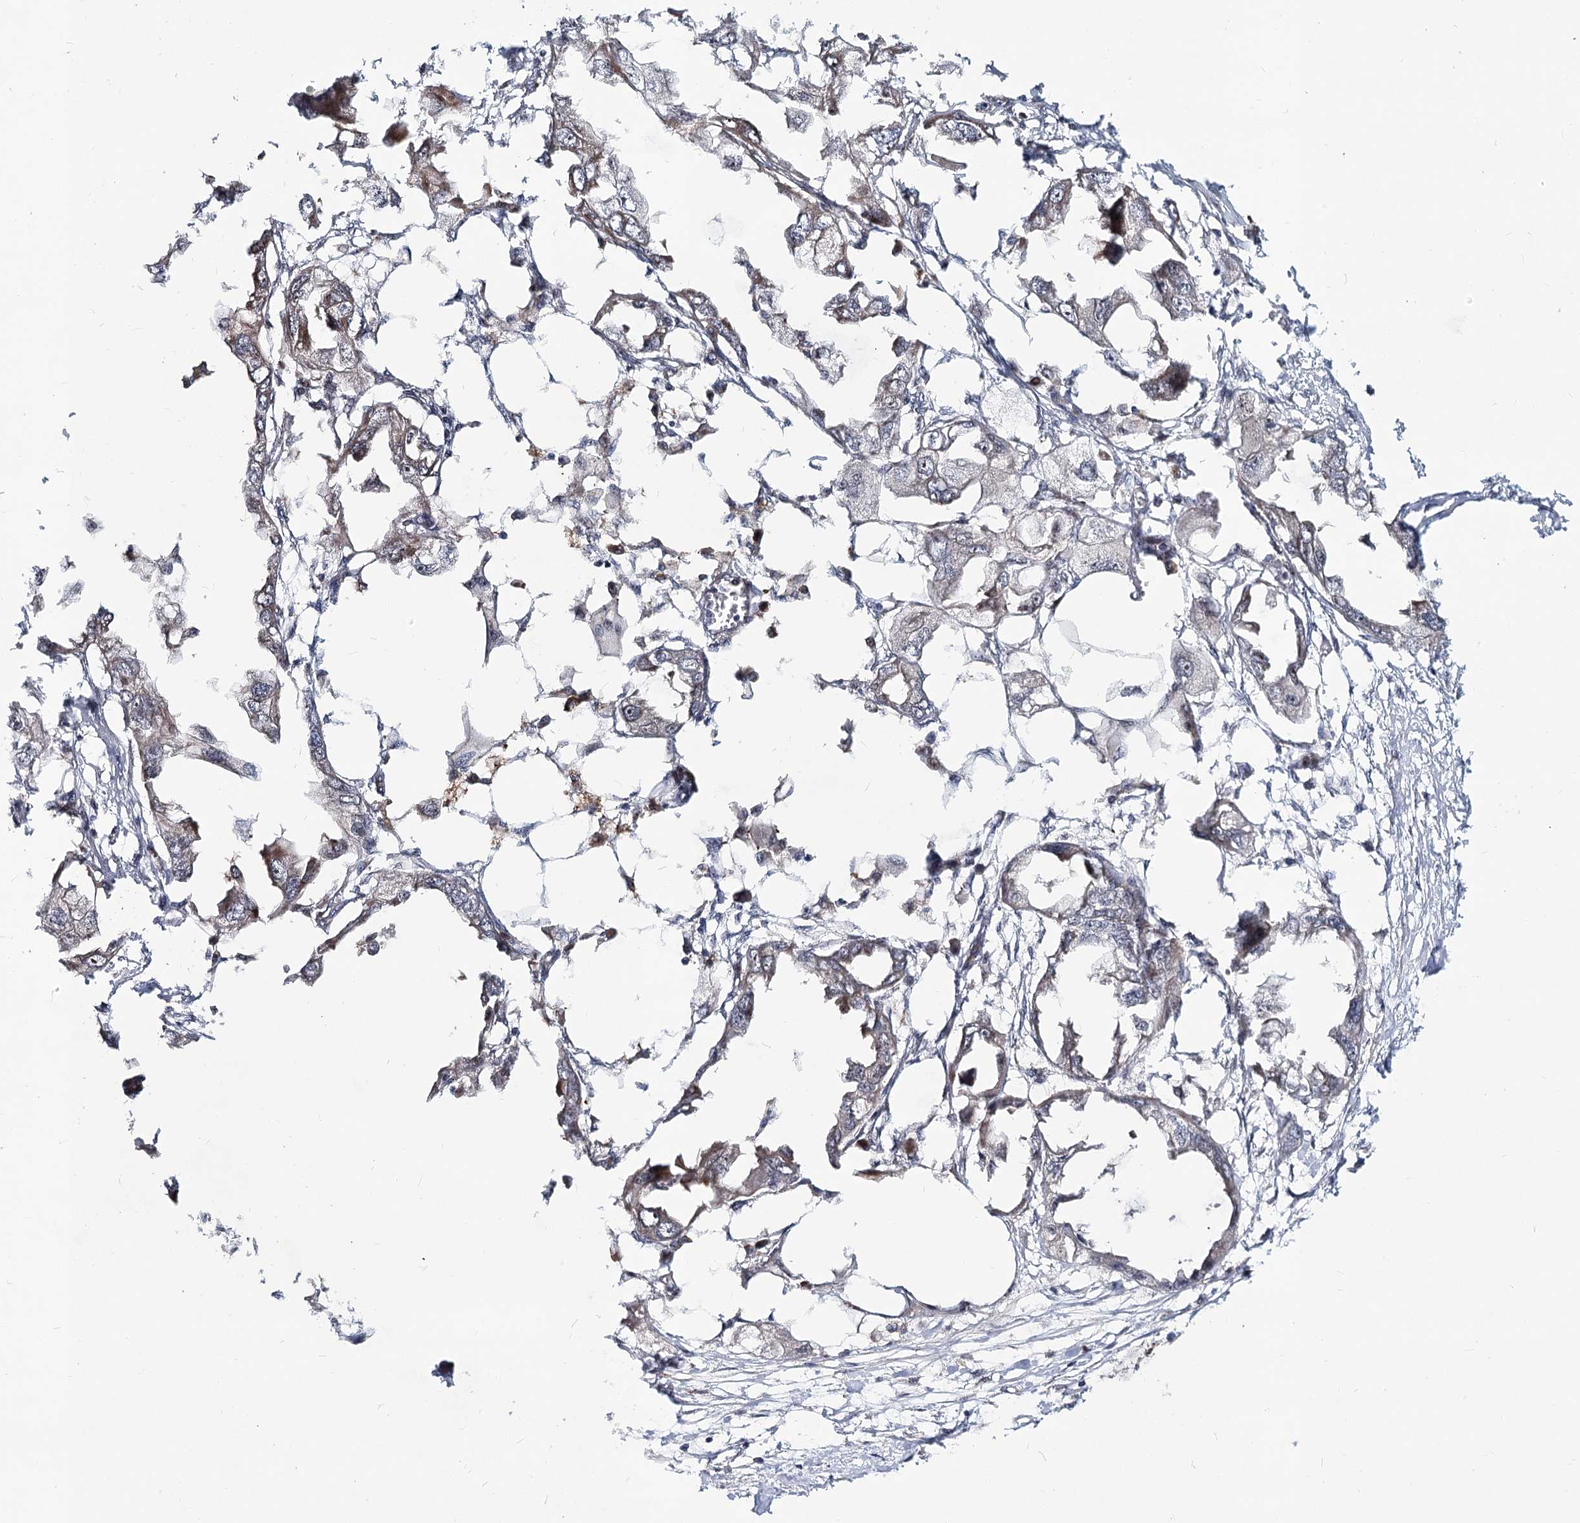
{"staining": {"intensity": "moderate", "quantity": "<25%", "location": "cytoplasmic/membranous"}, "tissue": "endometrial cancer", "cell_type": "Tumor cells", "image_type": "cancer", "snomed": [{"axis": "morphology", "description": "Adenocarcinoma, NOS"}, {"axis": "morphology", "description": "Adenocarcinoma, metastatic, NOS"}, {"axis": "topography", "description": "Adipose tissue"}, {"axis": "topography", "description": "Endometrium"}], "caption": "Protein positivity by IHC shows moderate cytoplasmic/membranous expression in about <25% of tumor cells in endometrial cancer (metastatic adenocarcinoma).", "gene": "PIK3C2A", "patient": {"sex": "female", "age": 67}}